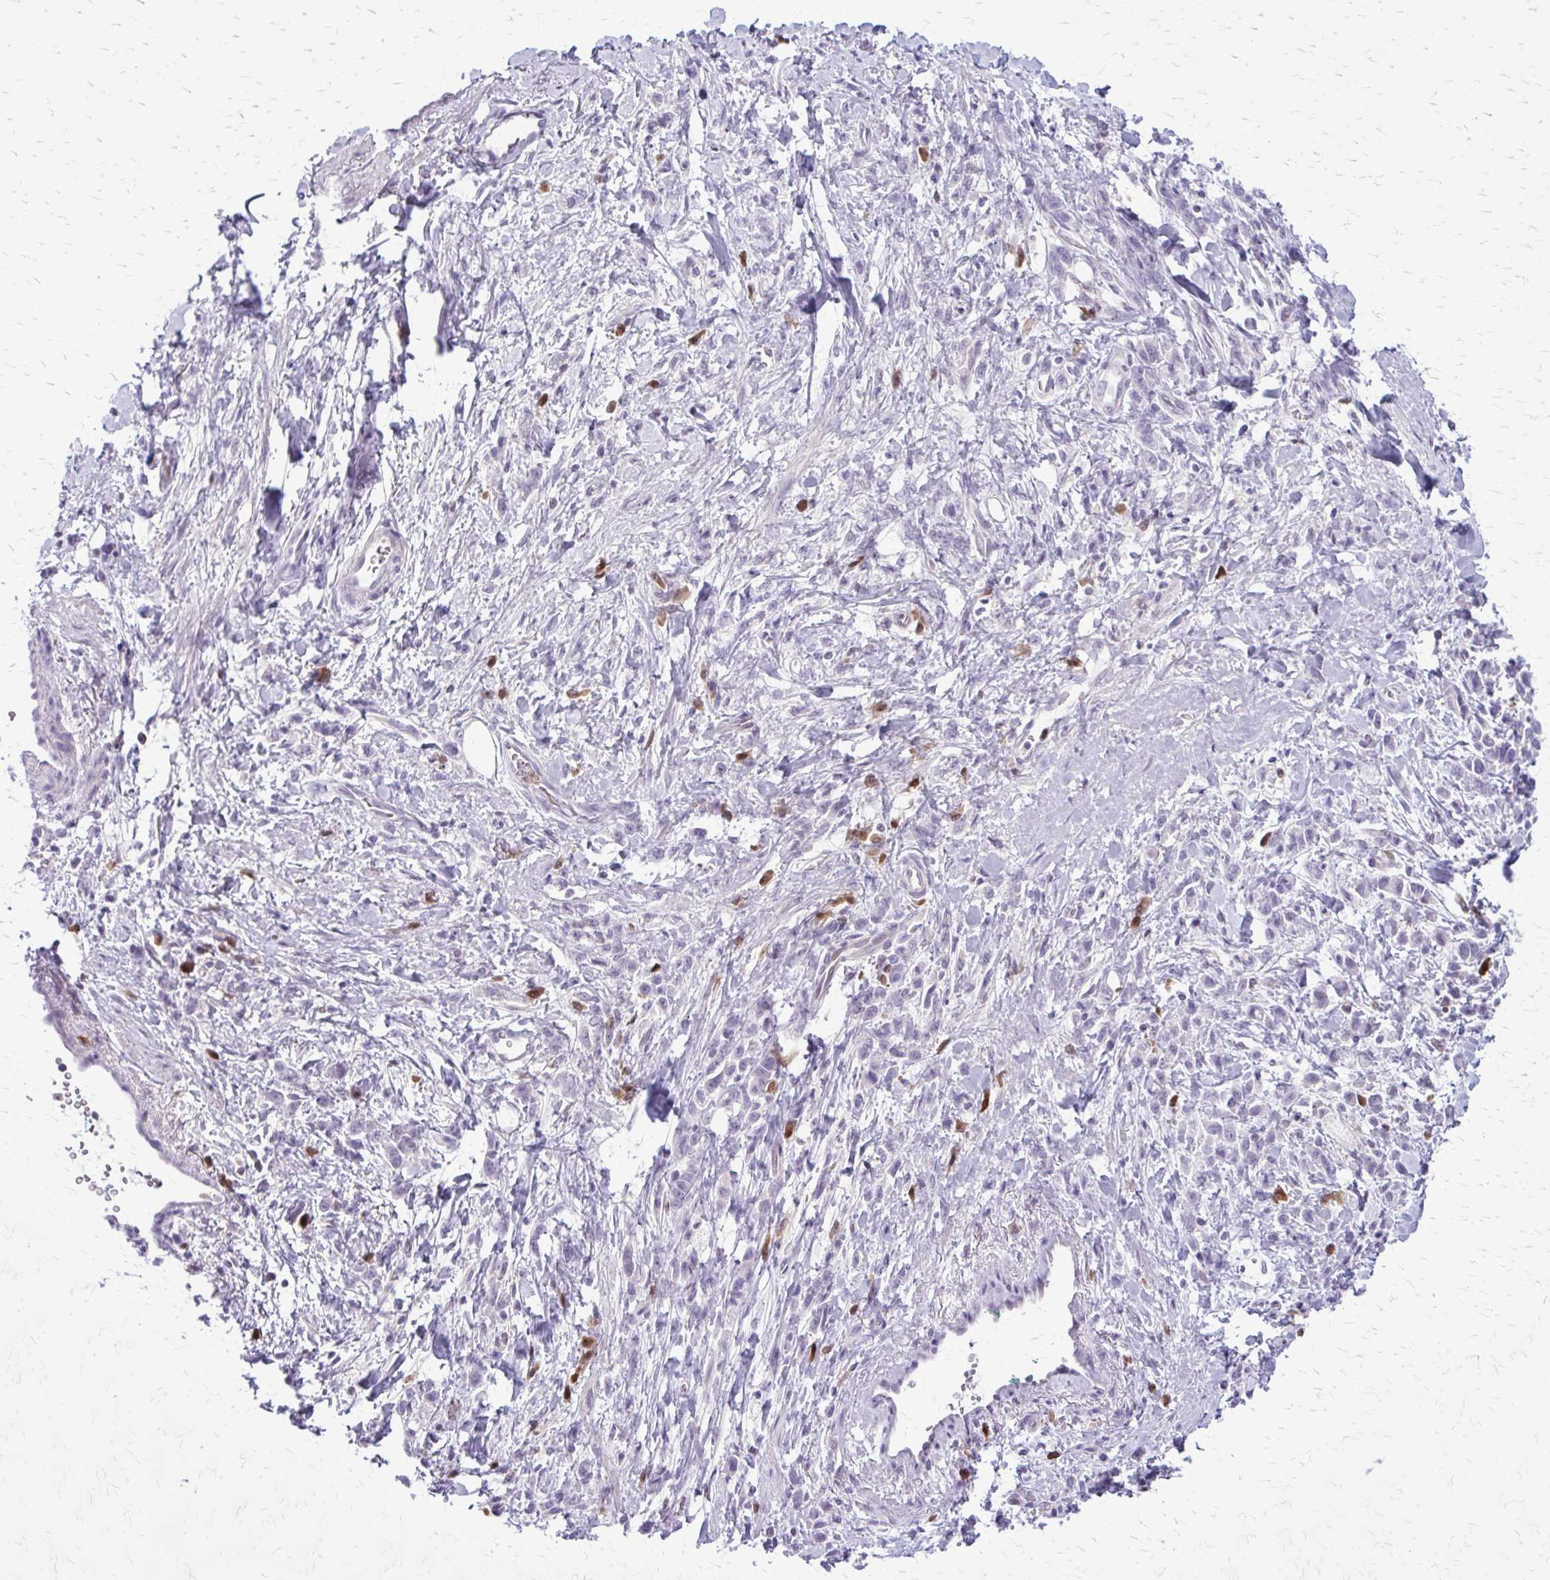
{"staining": {"intensity": "negative", "quantity": "none", "location": "none"}, "tissue": "stomach cancer", "cell_type": "Tumor cells", "image_type": "cancer", "snomed": [{"axis": "morphology", "description": "Adenocarcinoma, NOS"}, {"axis": "topography", "description": "Stomach"}], "caption": "Immunohistochemical staining of human stomach cancer exhibits no significant staining in tumor cells.", "gene": "GLRX", "patient": {"sex": "male", "age": 77}}